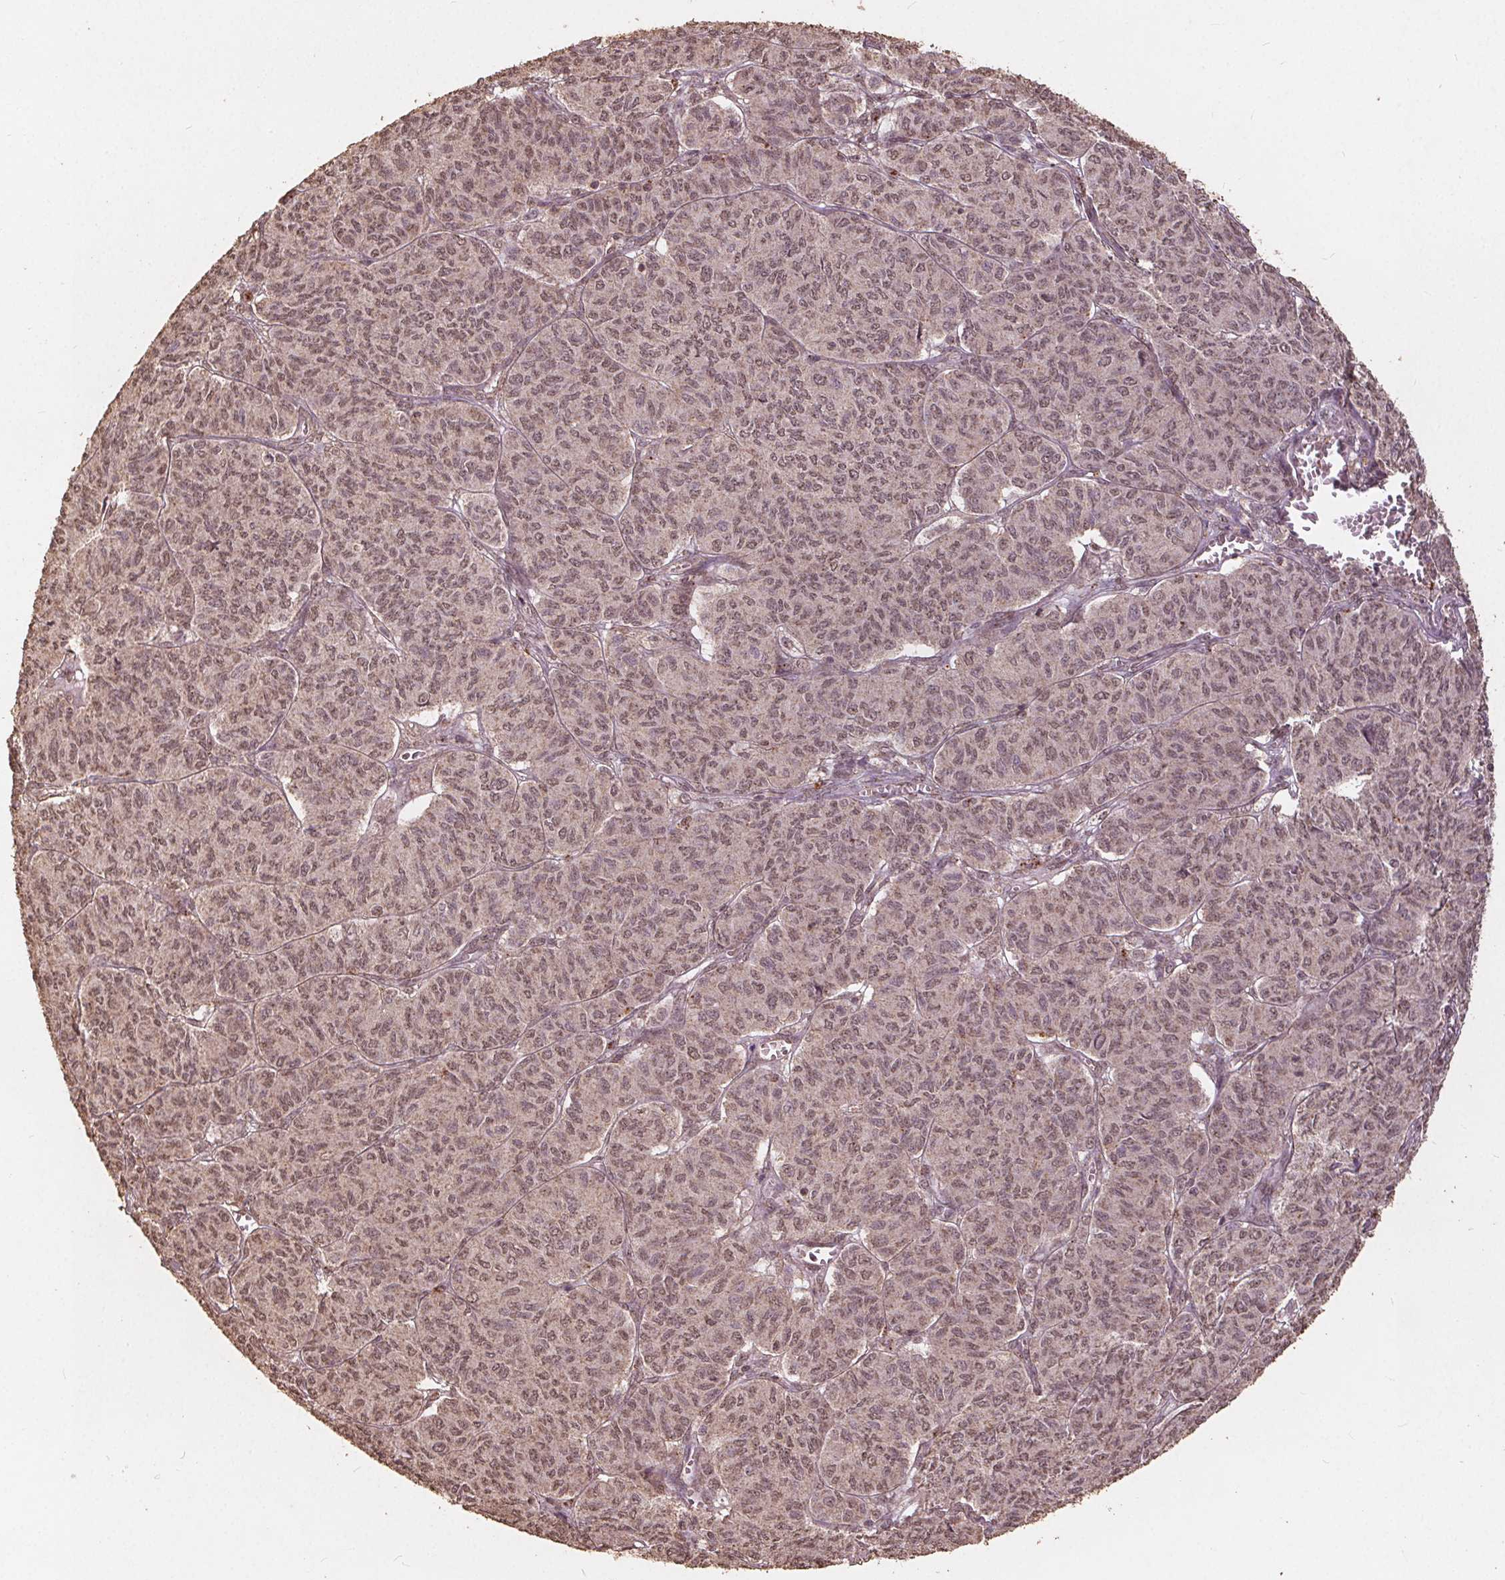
{"staining": {"intensity": "weak", "quantity": ">75%", "location": "nuclear"}, "tissue": "ovarian cancer", "cell_type": "Tumor cells", "image_type": "cancer", "snomed": [{"axis": "morphology", "description": "Carcinoma, endometroid"}, {"axis": "topography", "description": "Ovary"}], "caption": "This is an image of immunohistochemistry (IHC) staining of ovarian cancer (endometroid carcinoma), which shows weak positivity in the nuclear of tumor cells.", "gene": "DSG3", "patient": {"sex": "female", "age": 80}}